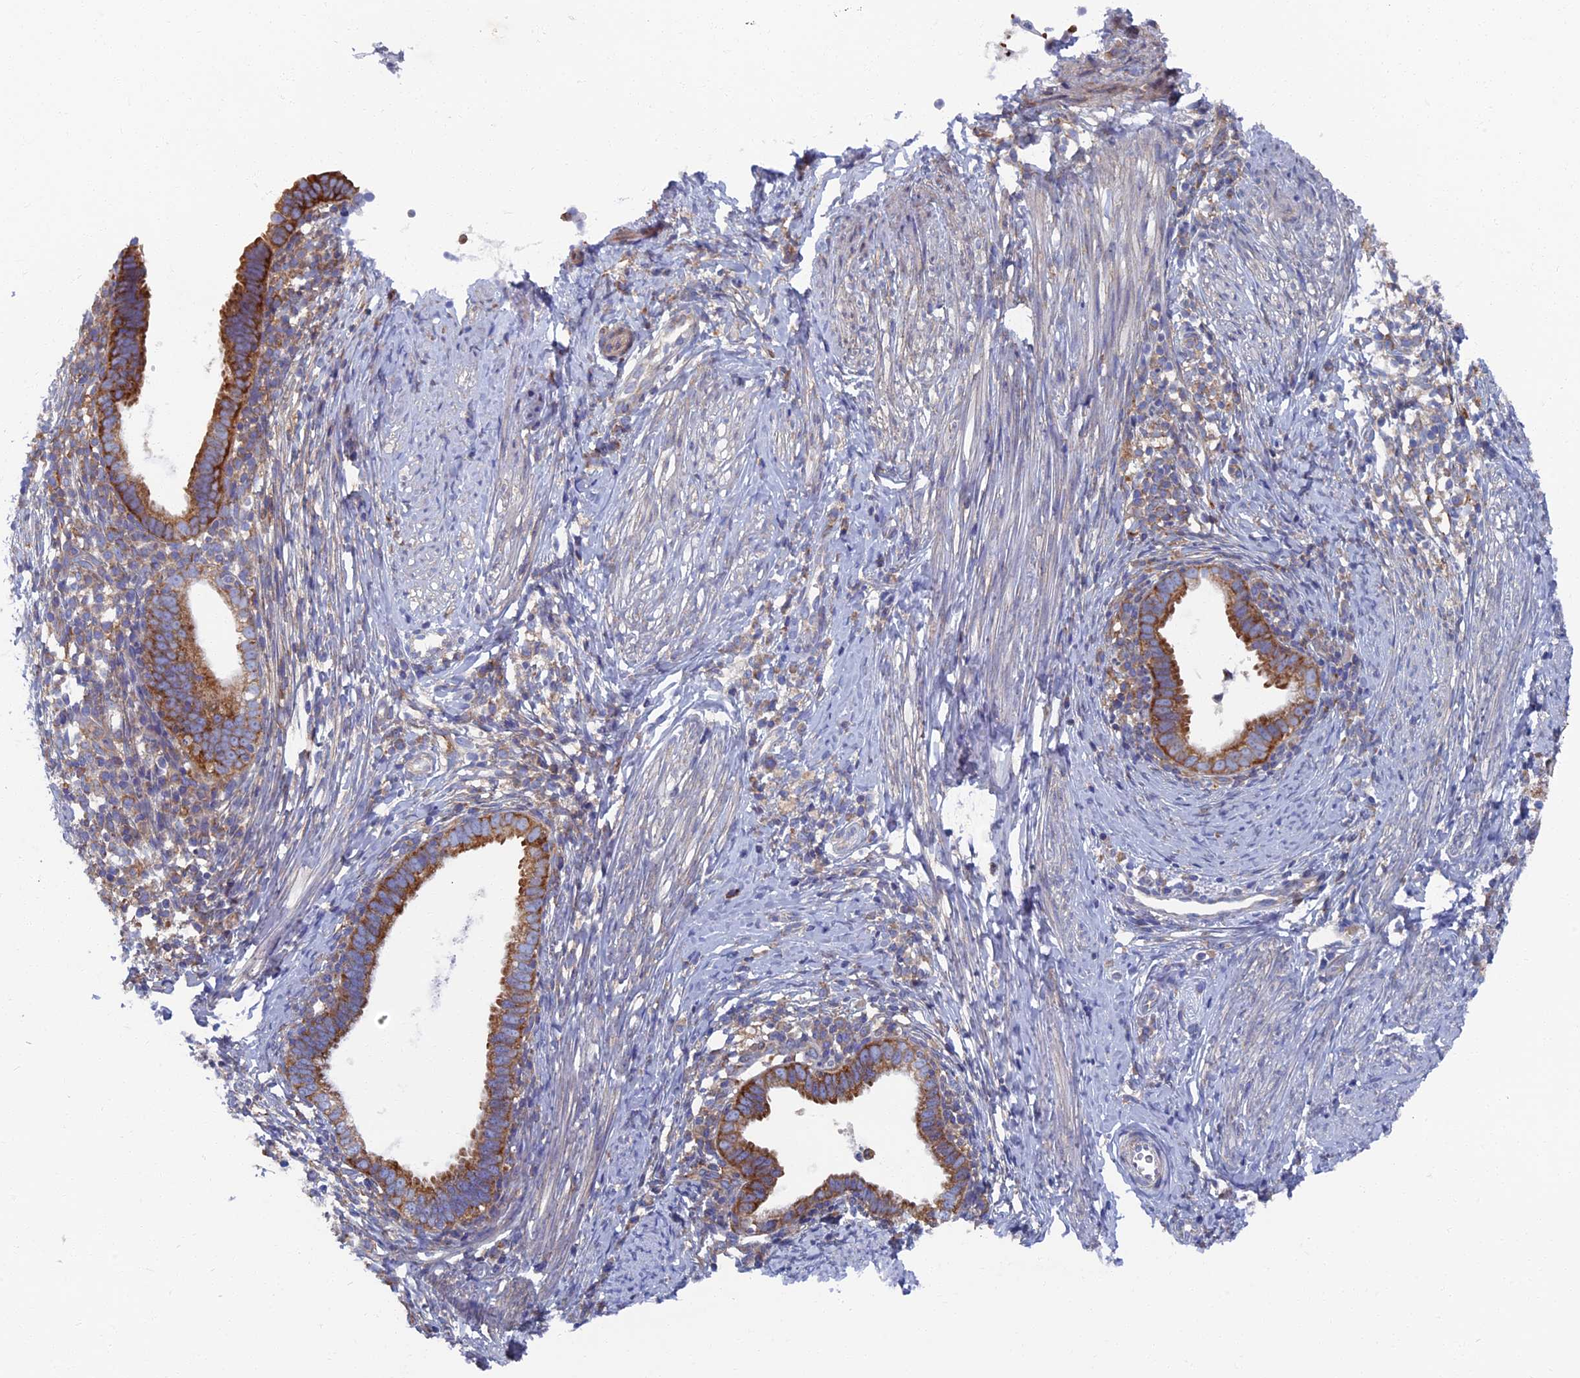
{"staining": {"intensity": "moderate", "quantity": ">75%", "location": "cytoplasmic/membranous"}, "tissue": "cervical cancer", "cell_type": "Tumor cells", "image_type": "cancer", "snomed": [{"axis": "morphology", "description": "Adenocarcinoma, NOS"}, {"axis": "topography", "description": "Cervix"}], "caption": "IHC image of adenocarcinoma (cervical) stained for a protein (brown), which reveals medium levels of moderate cytoplasmic/membranous positivity in about >75% of tumor cells.", "gene": "YBX1", "patient": {"sex": "female", "age": 36}}